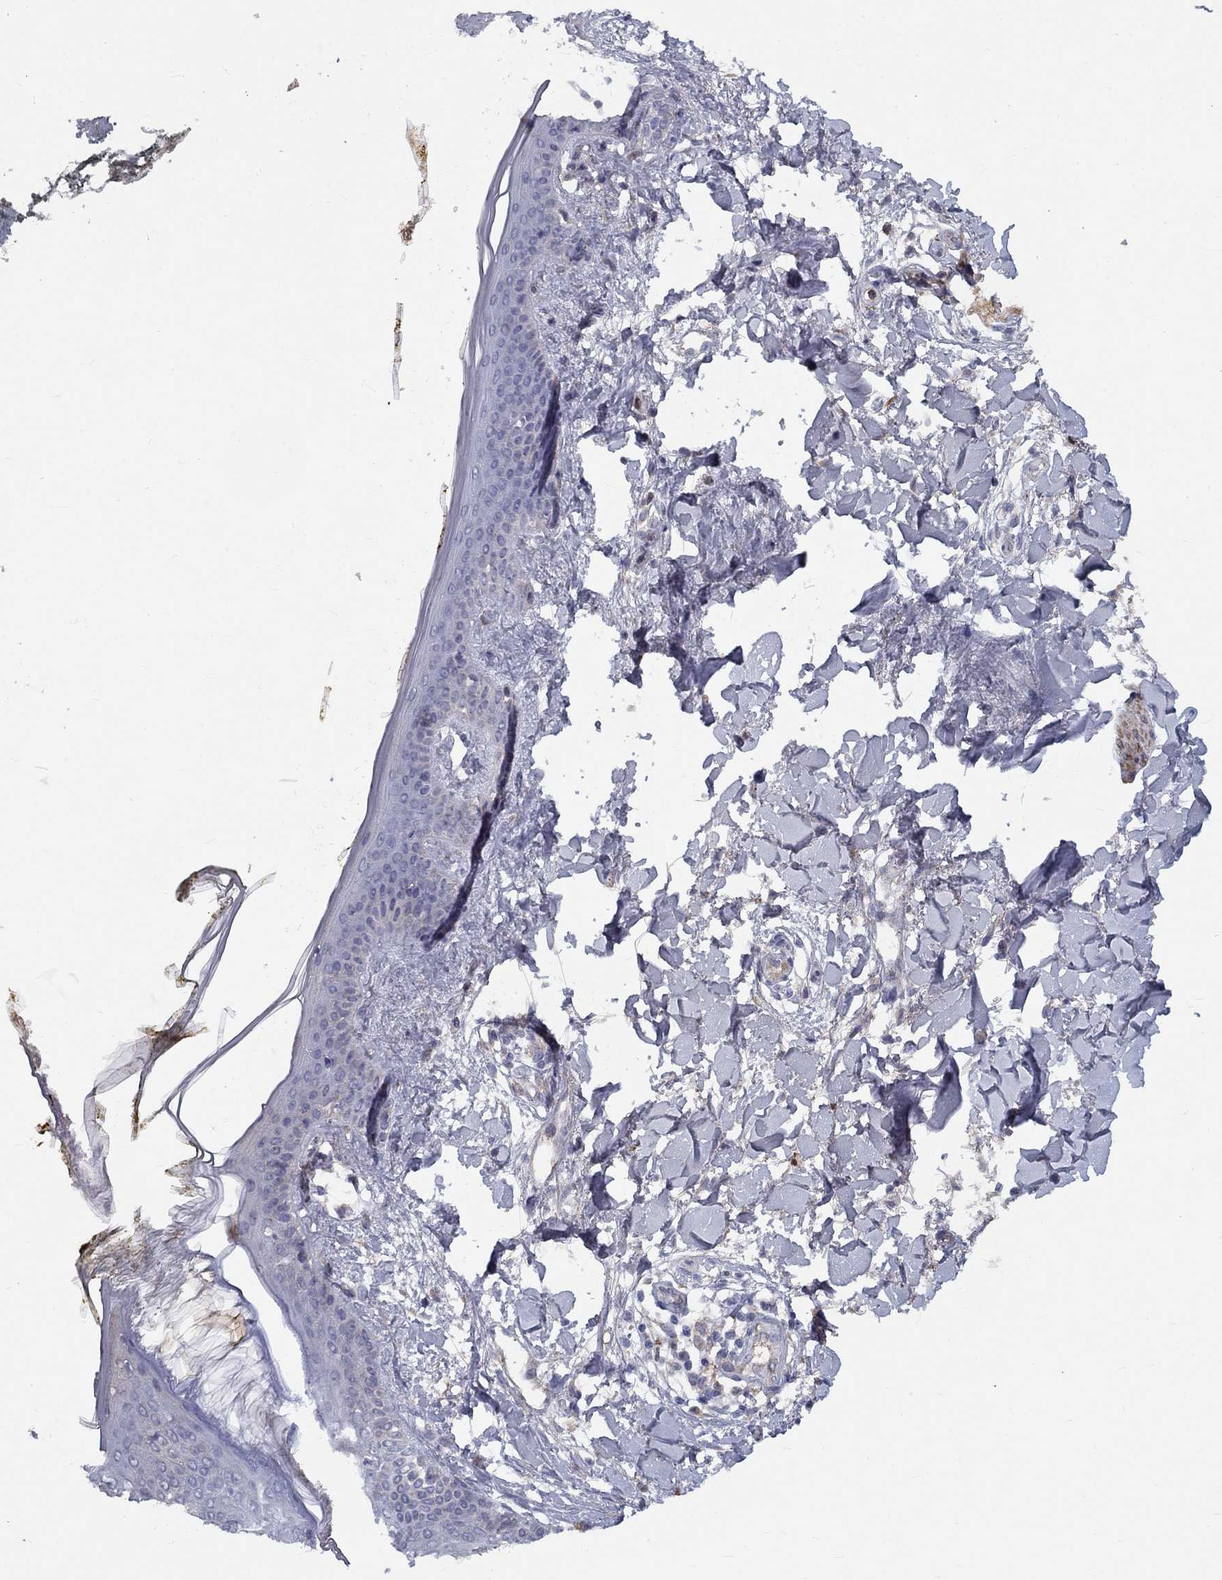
{"staining": {"intensity": "negative", "quantity": "none", "location": "none"}, "tissue": "skin", "cell_type": "Fibroblasts", "image_type": "normal", "snomed": [{"axis": "morphology", "description": "Normal tissue, NOS"}, {"axis": "topography", "description": "Skin"}], "caption": "Normal skin was stained to show a protein in brown. There is no significant positivity in fibroblasts. (Immunohistochemistry (ihc), brightfield microscopy, high magnification).", "gene": "EPDR1", "patient": {"sex": "female", "age": 34}}